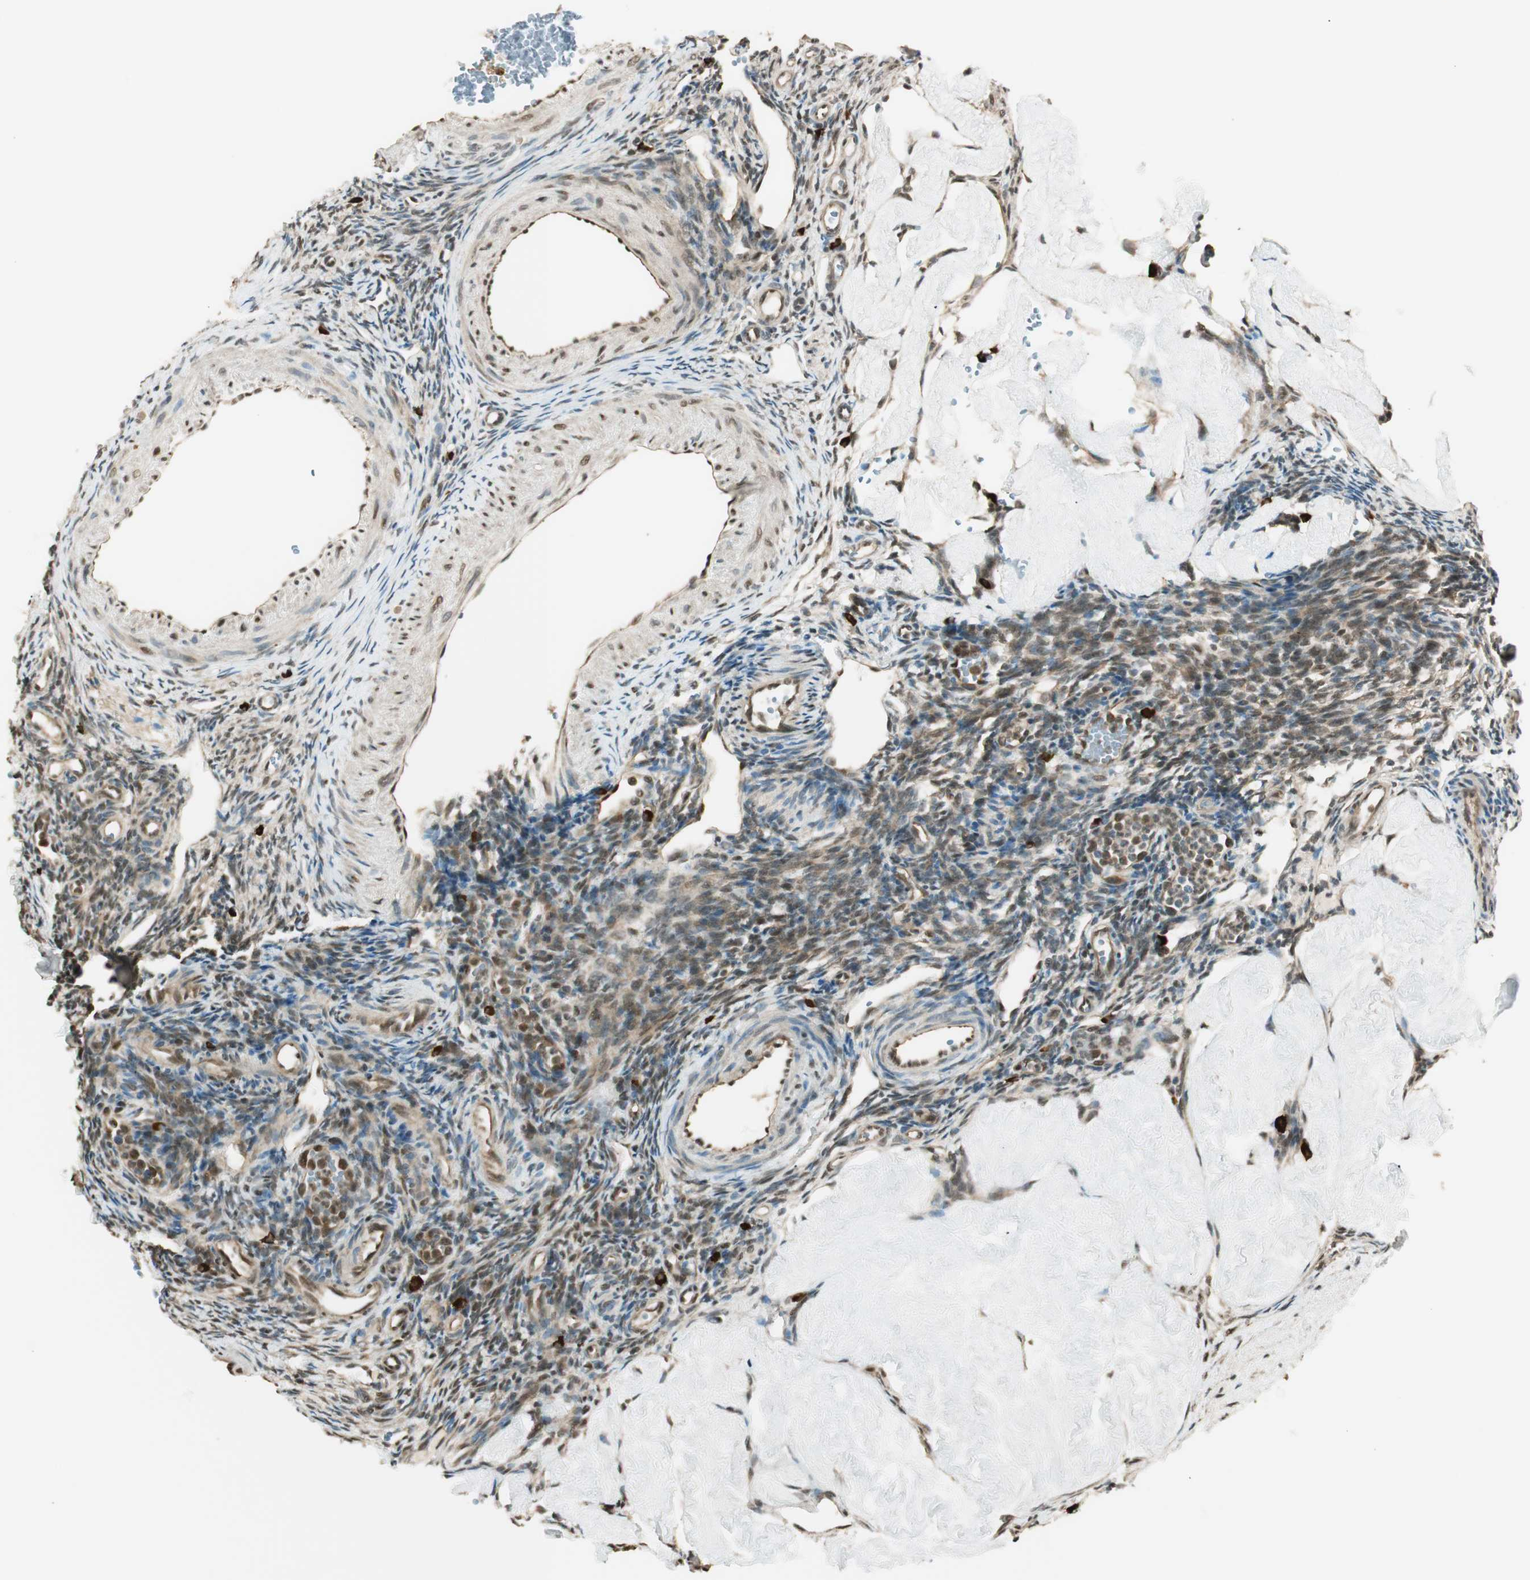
{"staining": {"intensity": "moderate", "quantity": ">75%", "location": "cytoplasmic/membranous,nuclear"}, "tissue": "ovary", "cell_type": "Ovarian stroma cells", "image_type": "normal", "snomed": [{"axis": "morphology", "description": "Normal tissue, NOS"}, {"axis": "topography", "description": "Ovary"}], "caption": "Immunohistochemistry (IHC) of benign ovary exhibits medium levels of moderate cytoplasmic/membranous,nuclear positivity in approximately >75% of ovarian stroma cells.", "gene": "ENSG00000268870", "patient": {"sex": "female", "age": 33}}